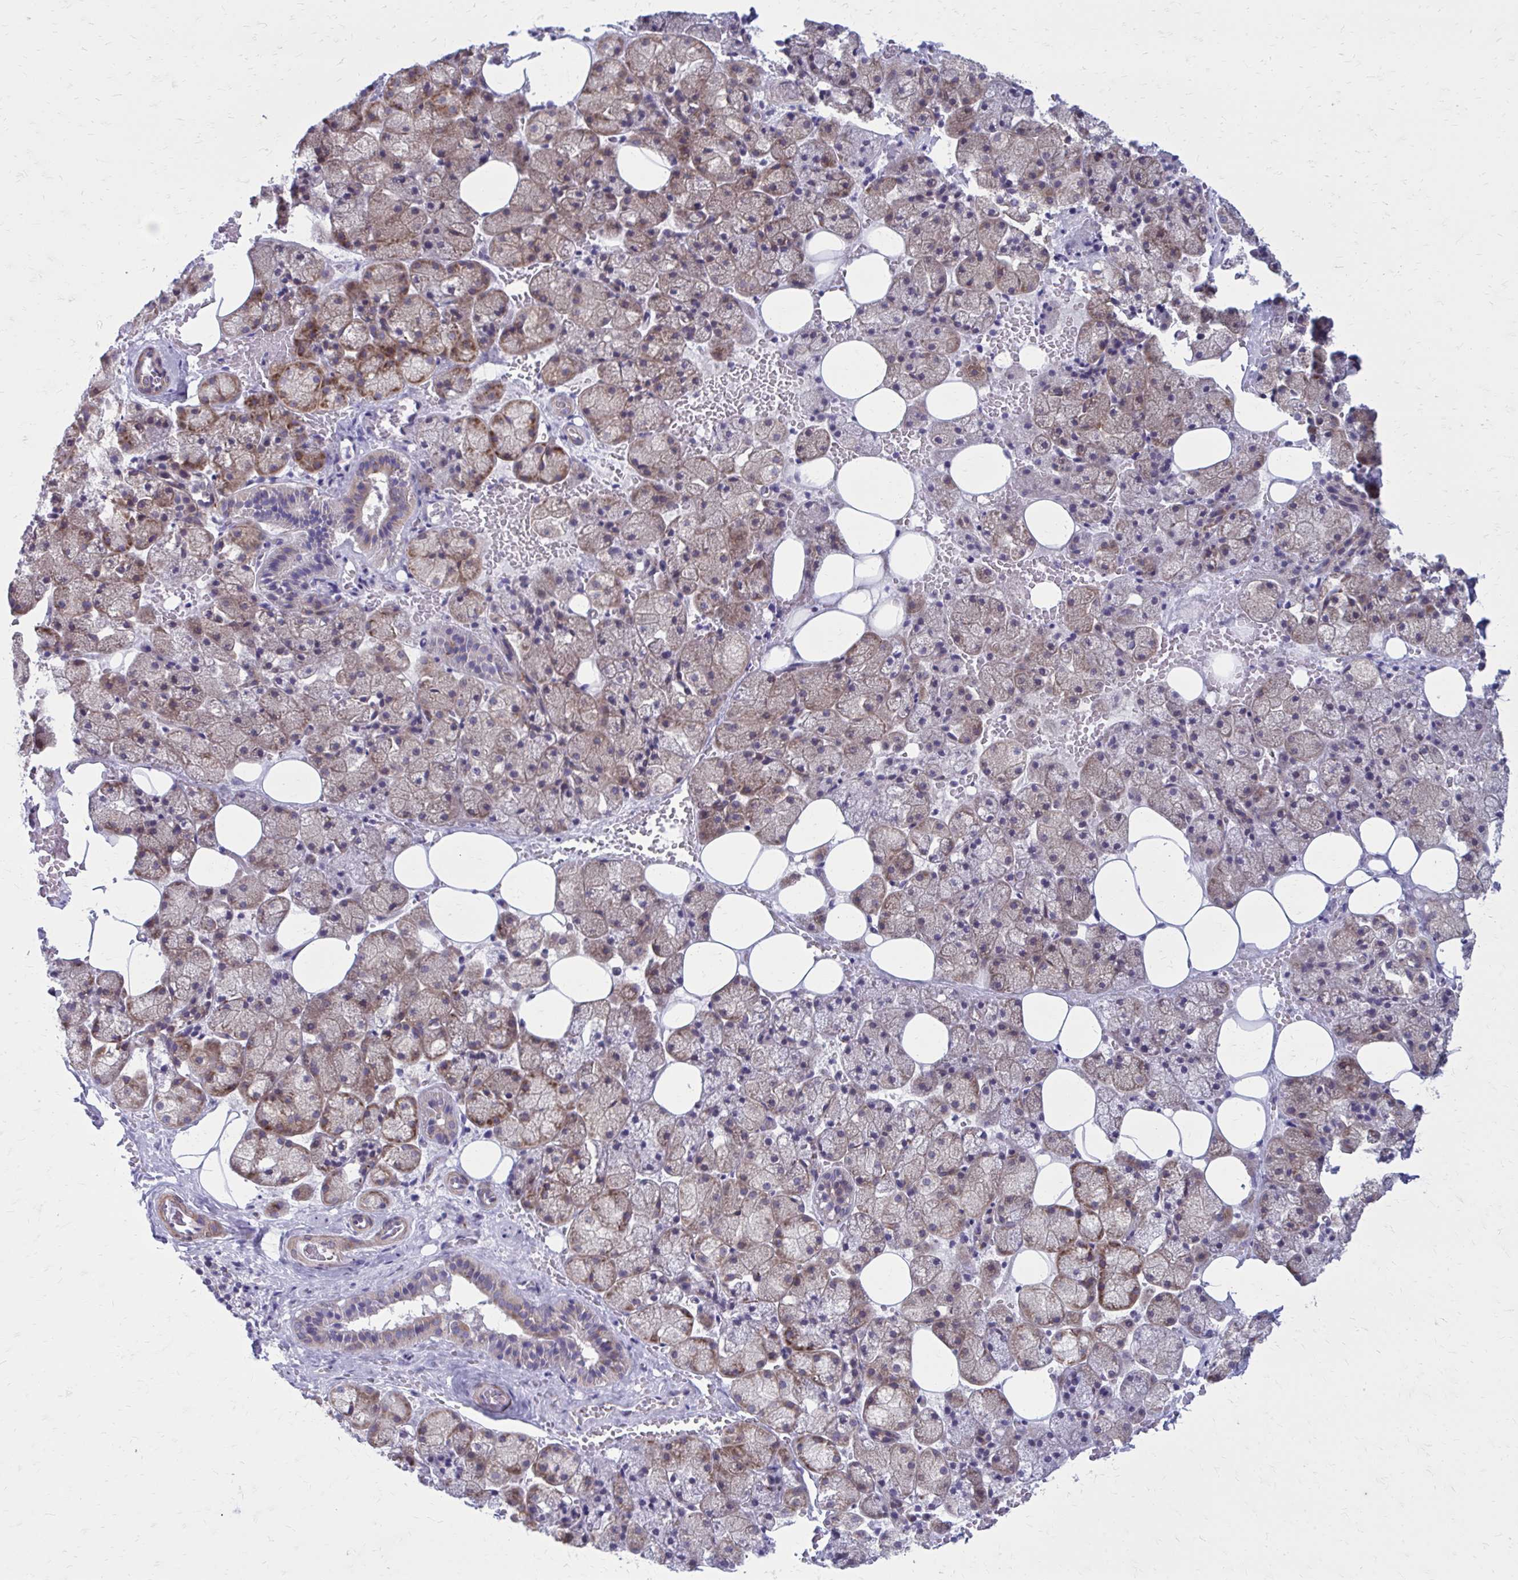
{"staining": {"intensity": "moderate", "quantity": ">75%", "location": "cytoplasmic/membranous"}, "tissue": "salivary gland", "cell_type": "Glandular cells", "image_type": "normal", "snomed": [{"axis": "morphology", "description": "Normal tissue, NOS"}, {"axis": "topography", "description": "Salivary gland"}, {"axis": "topography", "description": "Peripheral nerve tissue"}], "caption": "IHC staining of benign salivary gland, which demonstrates medium levels of moderate cytoplasmic/membranous staining in about >75% of glandular cells indicating moderate cytoplasmic/membranous protein staining. The staining was performed using DAB (3,3'-diaminobenzidine) (brown) for protein detection and nuclei were counterstained in hematoxylin (blue).", "gene": "GIGYF2", "patient": {"sex": "male", "age": 38}}